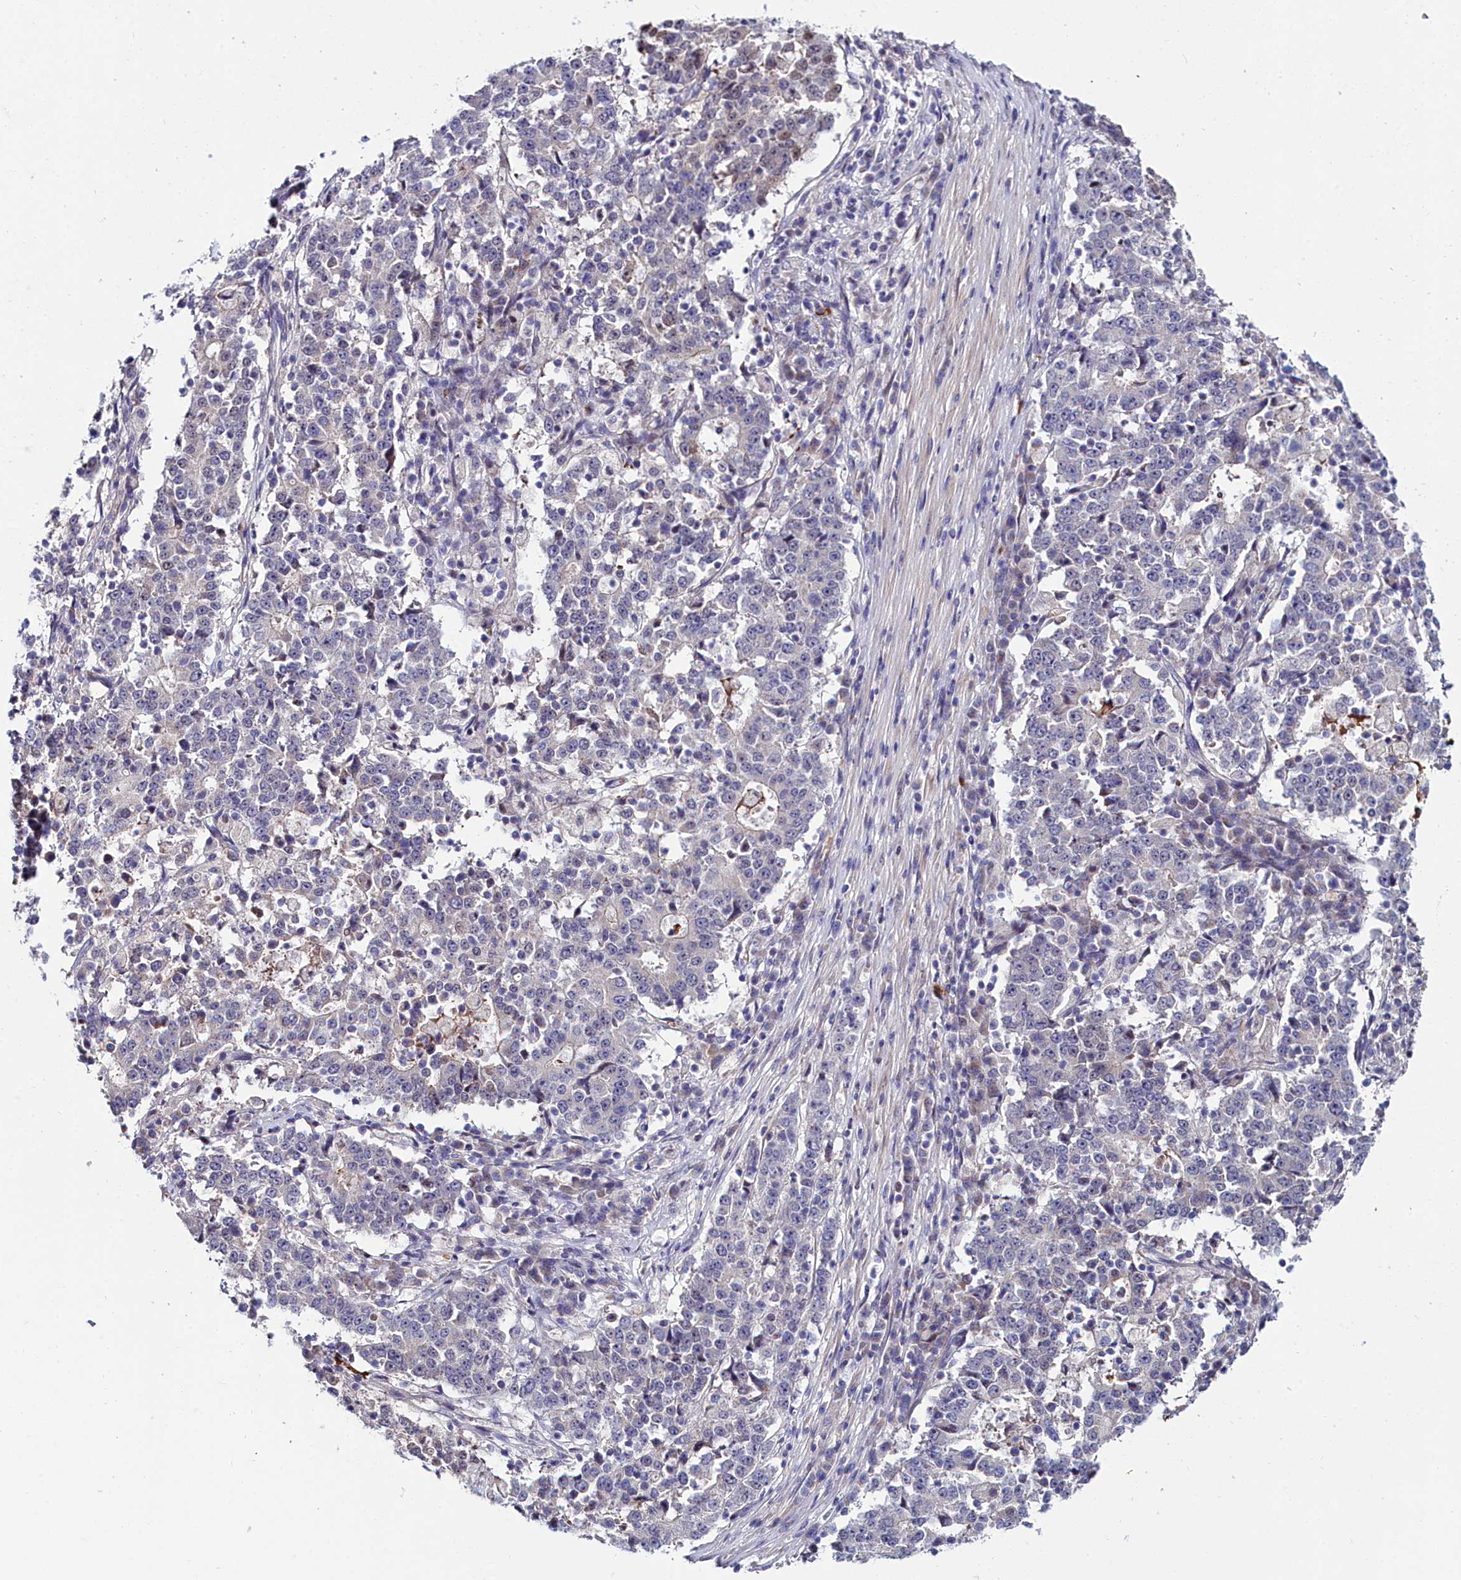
{"staining": {"intensity": "negative", "quantity": "none", "location": "none"}, "tissue": "stomach cancer", "cell_type": "Tumor cells", "image_type": "cancer", "snomed": [{"axis": "morphology", "description": "Adenocarcinoma, NOS"}, {"axis": "topography", "description": "Stomach"}], "caption": "Stomach cancer (adenocarcinoma) was stained to show a protein in brown. There is no significant expression in tumor cells.", "gene": "KCTD18", "patient": {"sex": "male", "age": 59}}